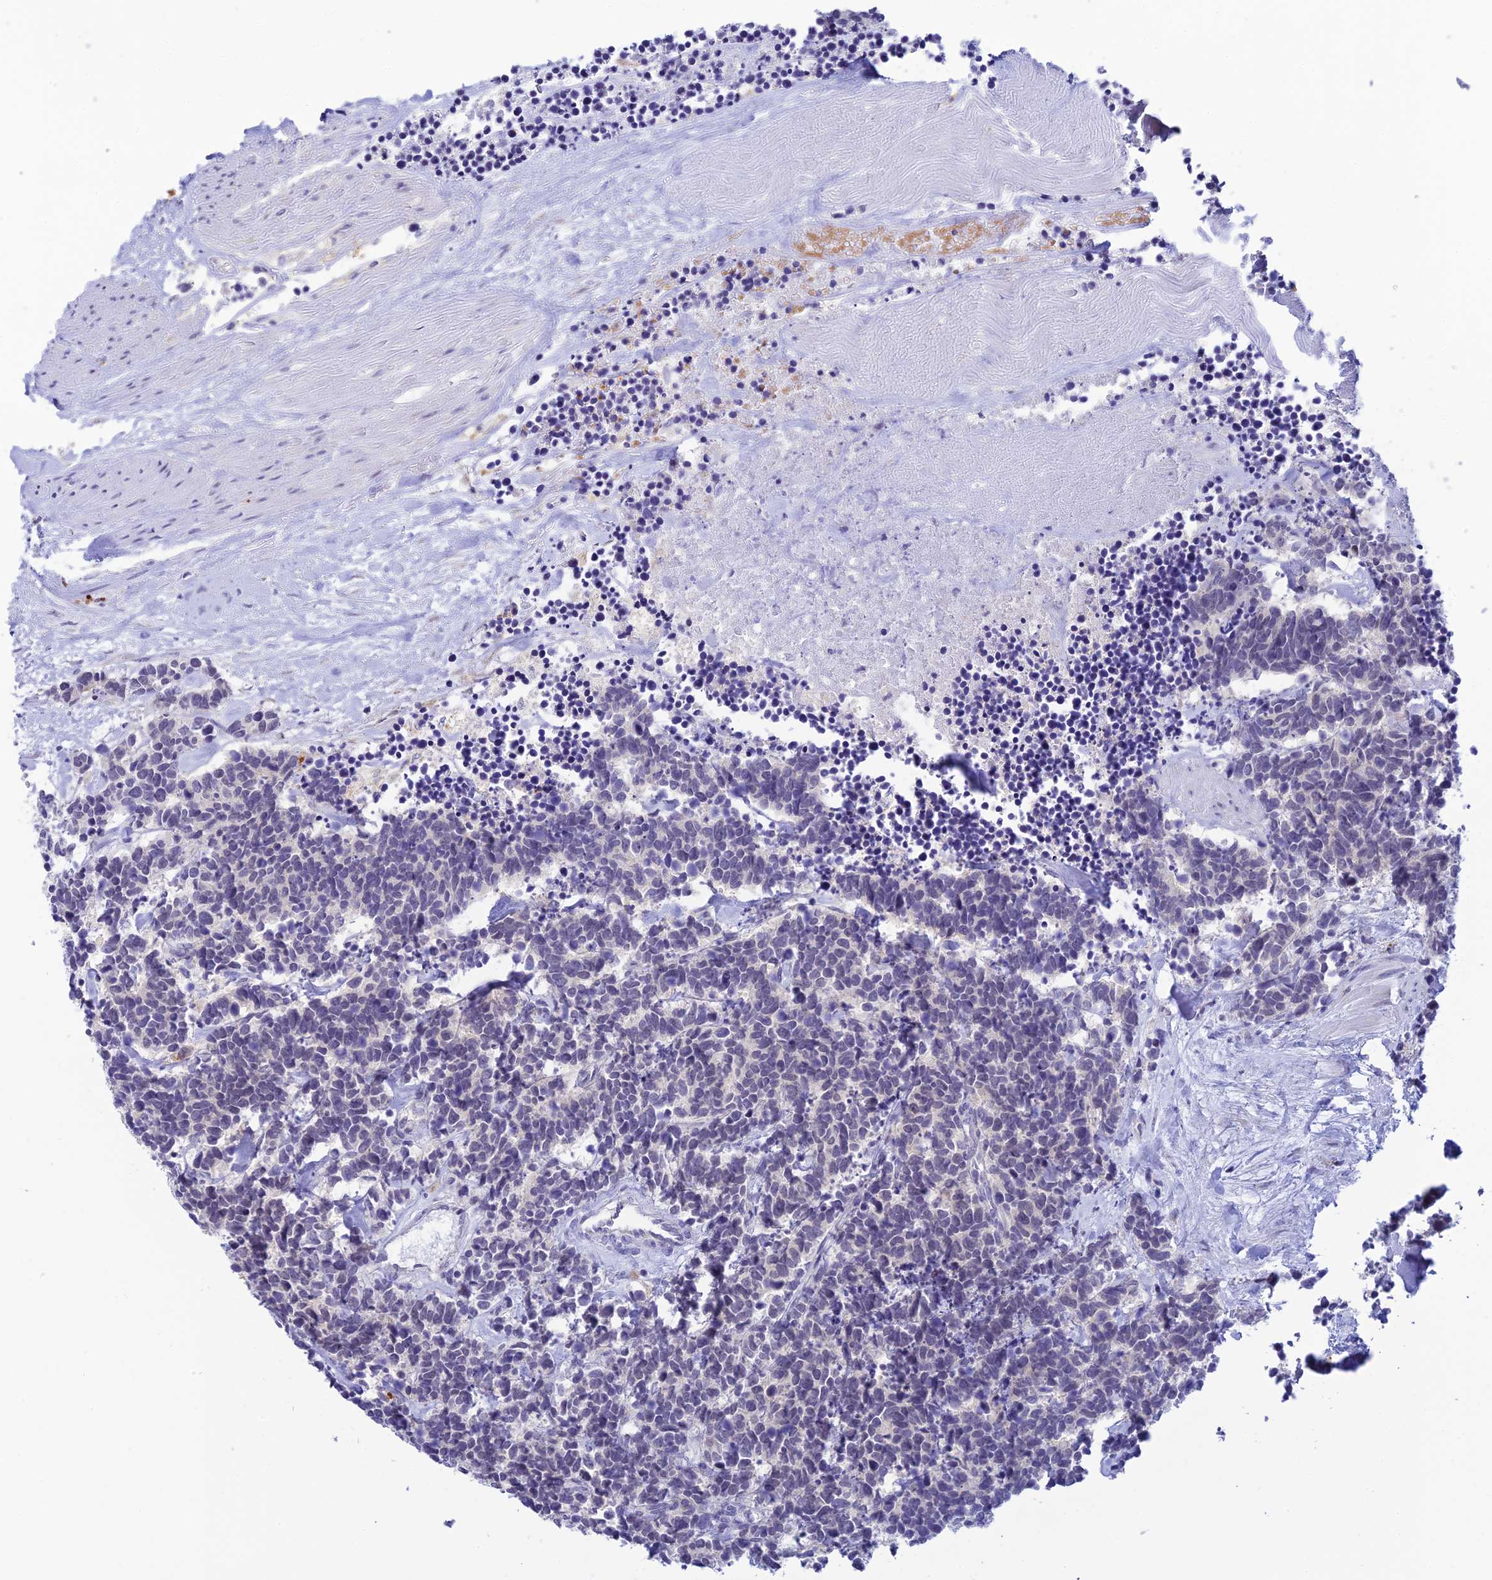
{"staining": {"intensity": "negative", "quantity": "none", "location": "none"}, "tissue": "carcinoid", "cell_type": "Tumor cells", "image_type": "cancer", "snomed": [{"axis": "morphology", "description": "Carcinoma, NOS"}, {"axis": "morphology", "description": "Carcinoid, malignant, NOS"}, {"axis": "topography", "description": "Urinary bladder"}], "caption": "A high-resolution photomicrograph shows immunohistochemistry staining of carcinoid (malignant), which displays no significant expression in tumor cells. (Stains: DAB immunohistochemistry with hematoxylin counter stain, Microscopy: brightfield microscopy at high magnification).", "gene": "RASGEF1B", "patient": {"sex": "male", "age": 57}}